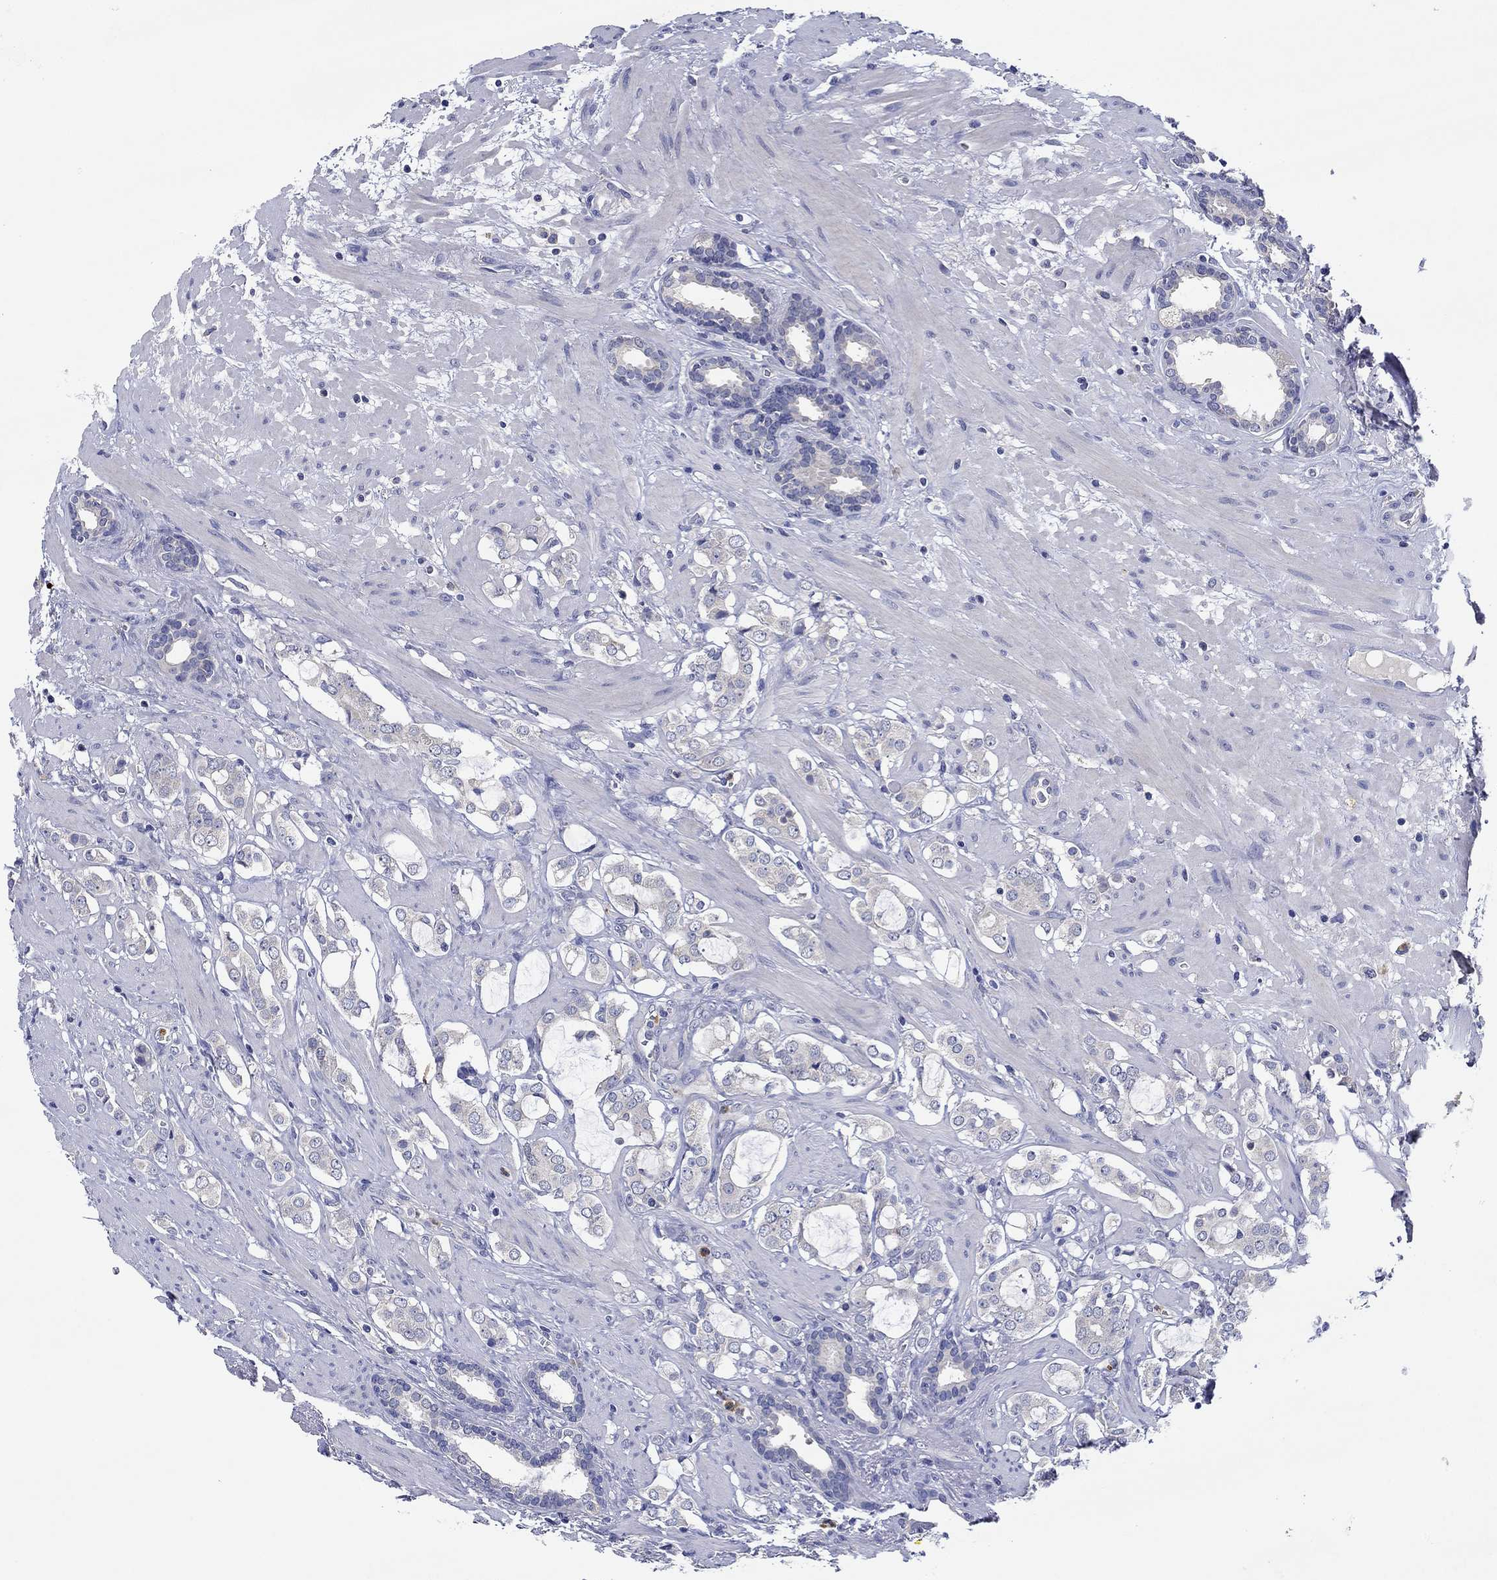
{"staining": {"intensity": "negative", "quantity": "none", "location": "none"}, "tissue": "prostate cancer", "cell_type": "Tumor cells", "image_type": "cancer", "snomed": [{"axis": "morphology", "description": "Adenocarcinoma, NOS"}, {"axis": "topography", "description": "Prostate"}], "caption": "Protein analysis of prostate cancer exhibits no significant staining in tumor cells.", "gene": "CHIT1", "patient": {"sex": "male", "age": 66}}